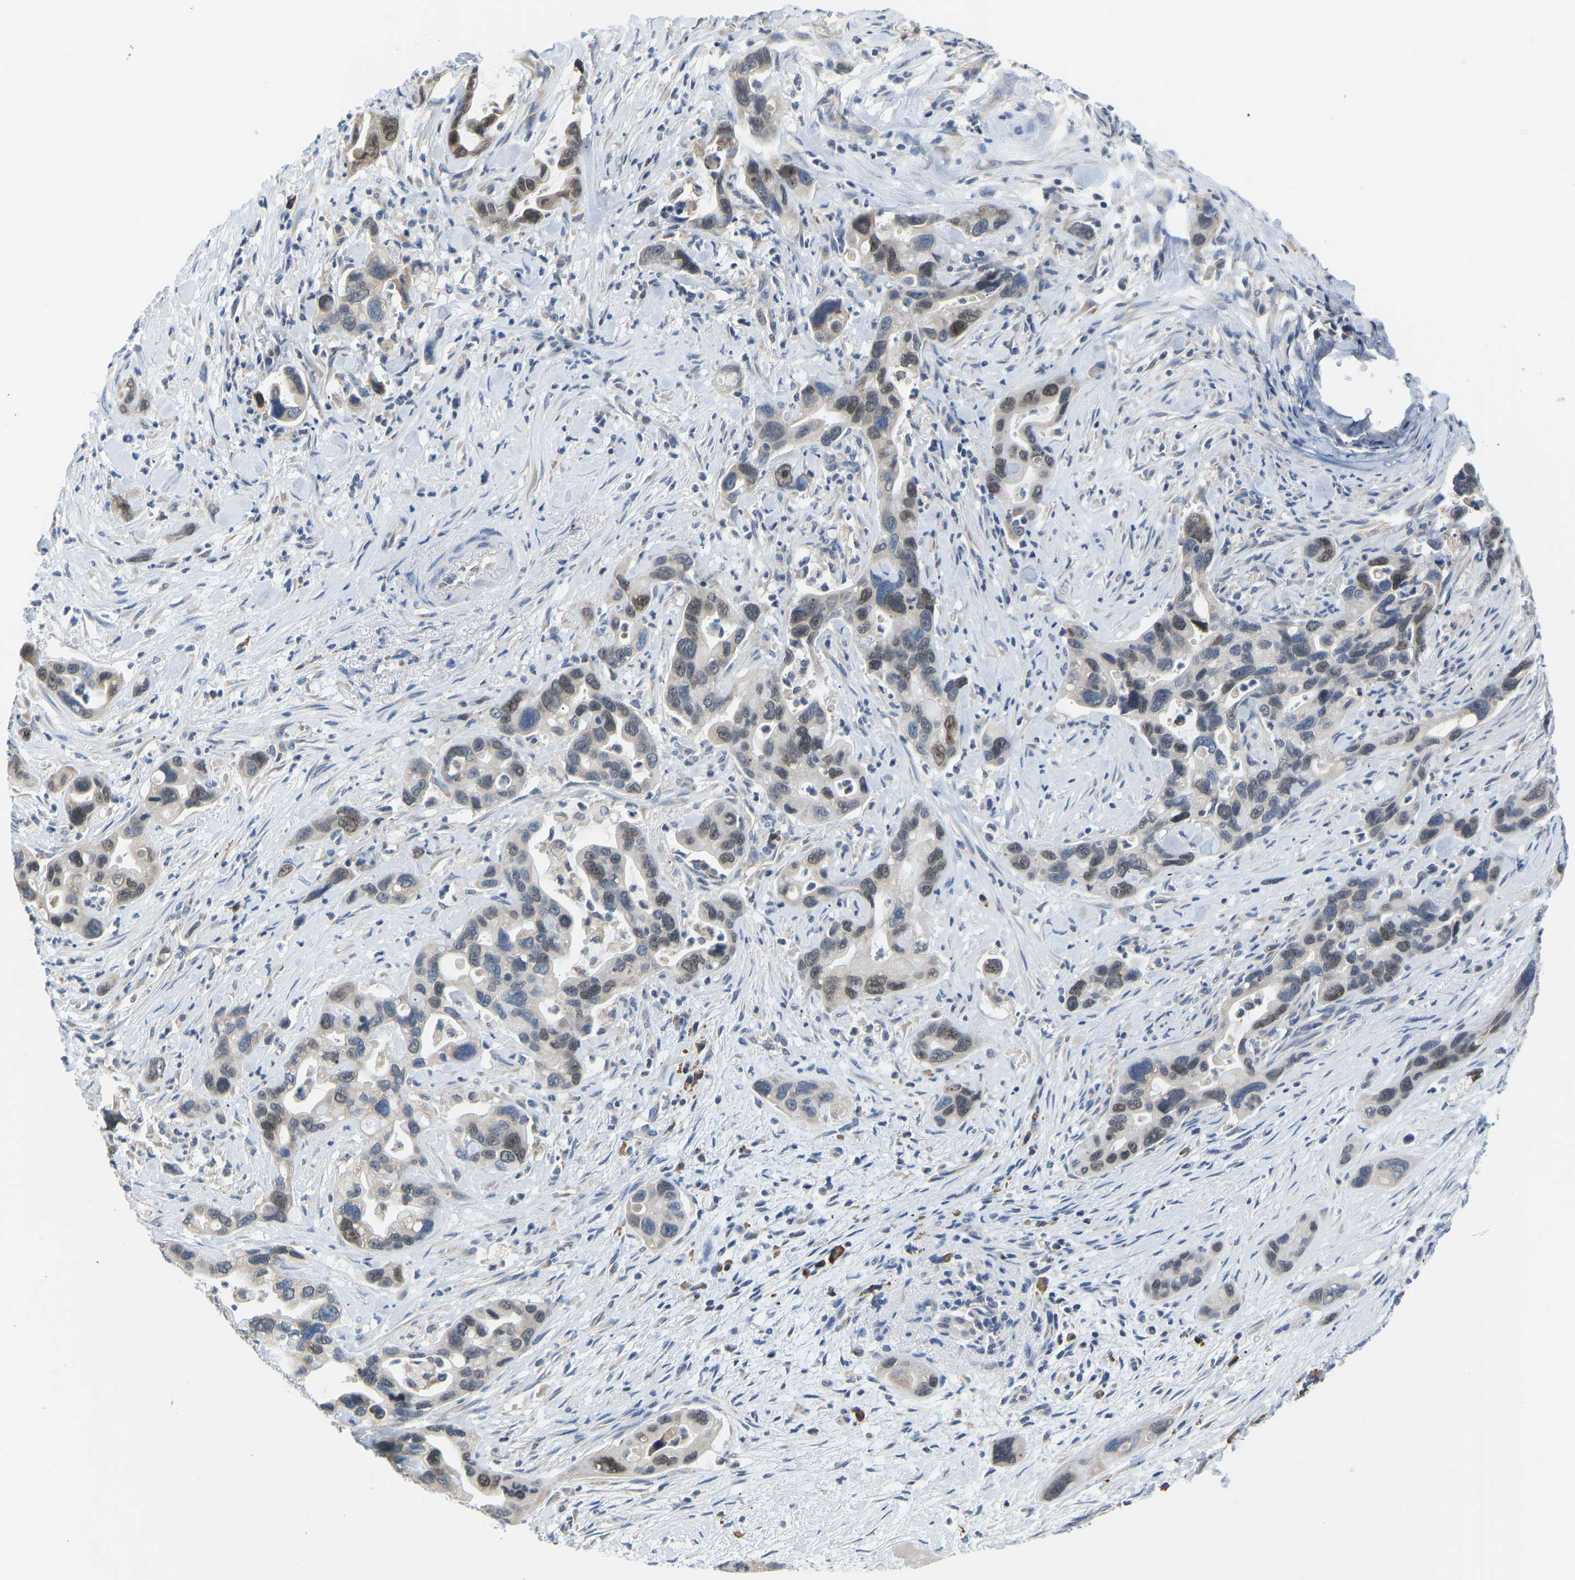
{"staining": {"intensity": "weak", "quantity": "25%-75%", "location": "nuclear"}, "tissue": "pancreatic cancer", "cell_type": "Tumor cells", "image_type": "cancer", "snomed": [{"axis": "morphology", "description": "Adenocarcinoma, NOS"}, {"axis": "topography", "description": "Pancreas"}], "caption": "Immunohistochemistry (IHC) (DAB (3,3'-diaminobenzidine)) staining of adenocarcinoma (pancreatic) shows weak nuclear protein expression in about 25%-75% of tumor cells.", "gene": "VRK1", "patient": {"sex": "female", "age": 70}}